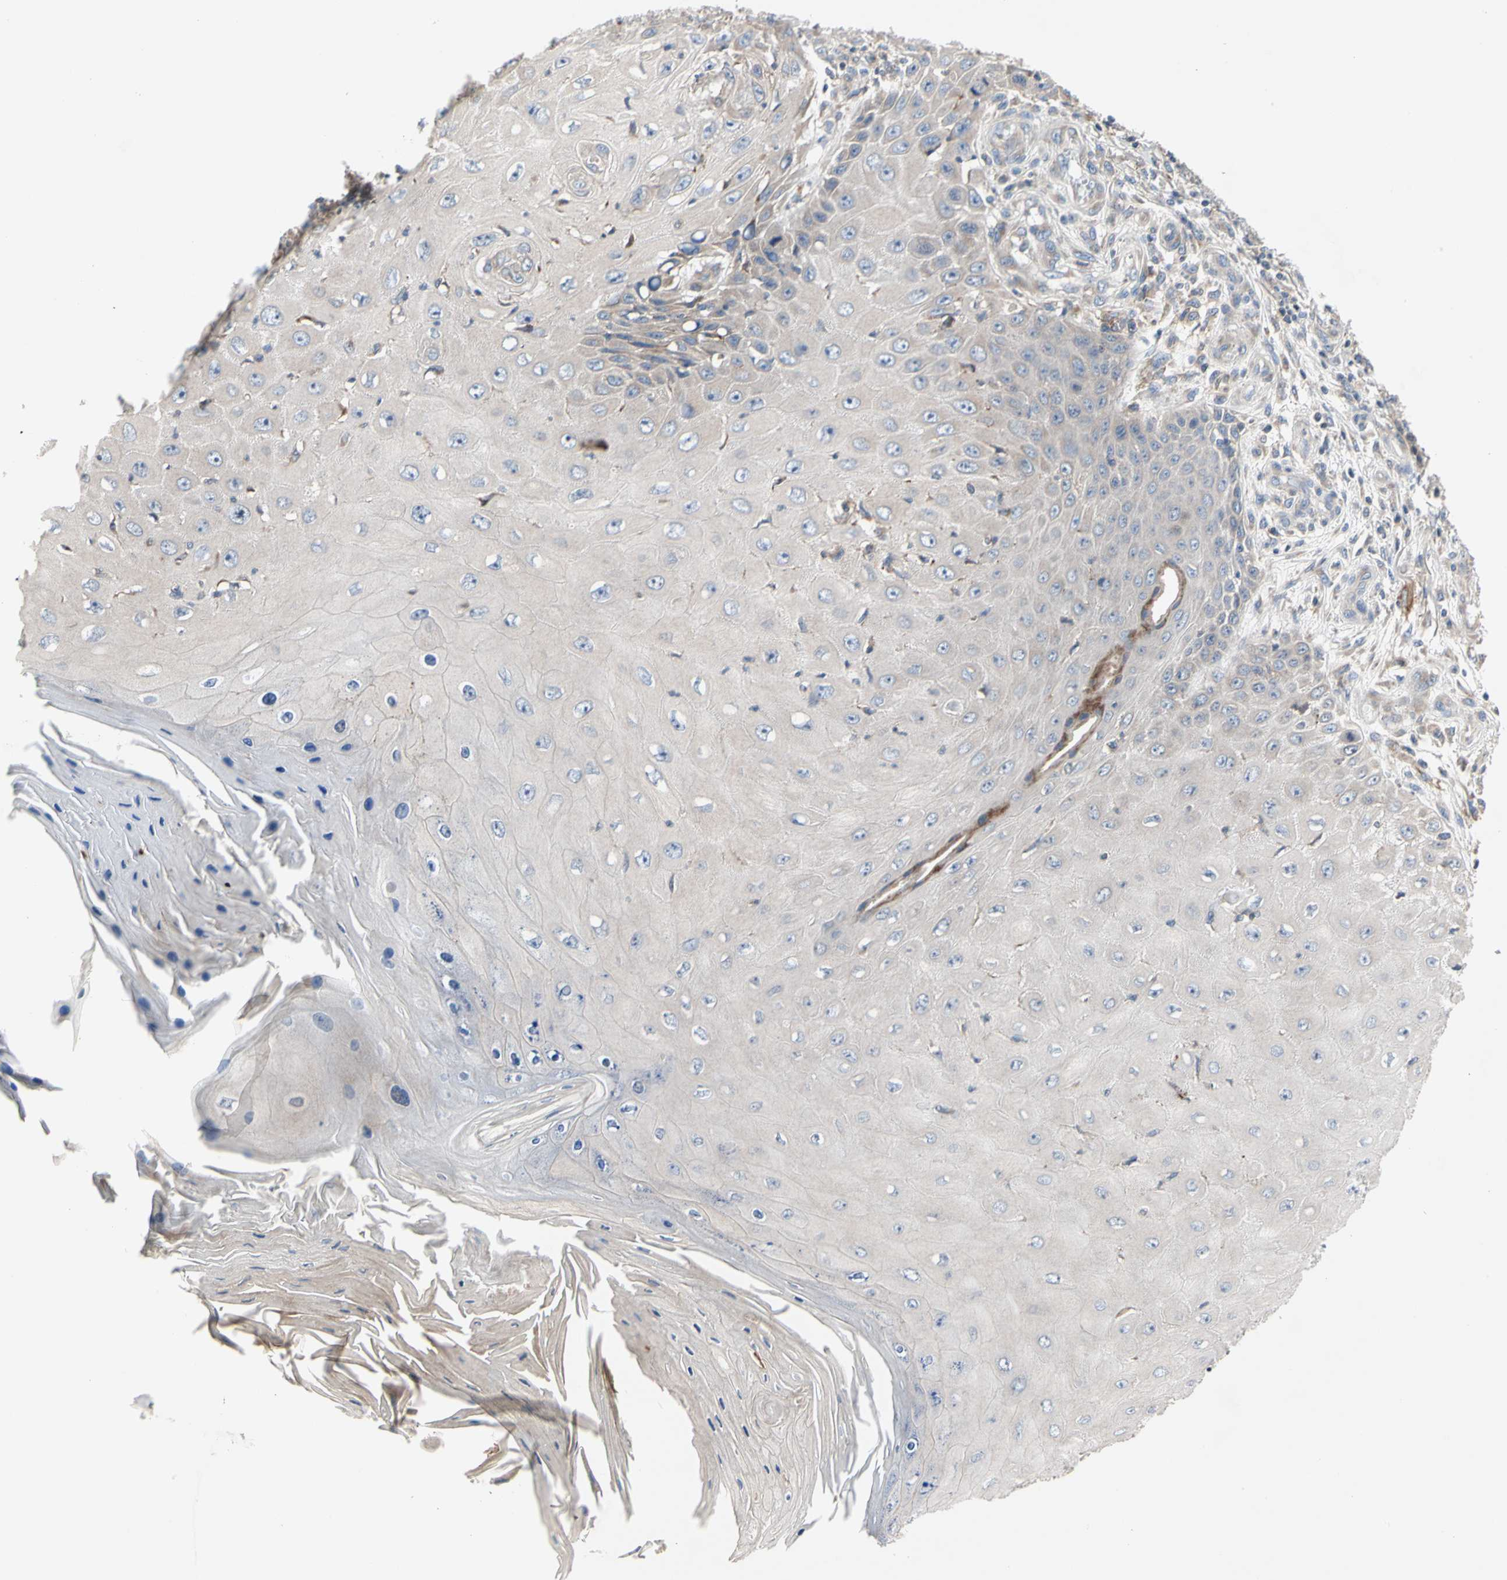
{"staining": {"intensity": "weak", "quantity": ">75%", "location": "cytoplasmic/membranous"}, "tissue": "skin cancer", "cell_type": "Tumor cells", "image_type": "cancer", "snomed": [{"axis": "morphology", "description": "Squamous cell carcinoma, NOS"}, {"axis": "topography", "description": "Skin"}], "caption": "Weak cytoplasmic/membranous protein expression is appreciated in about >75% of tumor cells in squamous cell carcinoma (skin).", "gene": "MMEL1", "patient": {"sex": "female", "age": 73}}